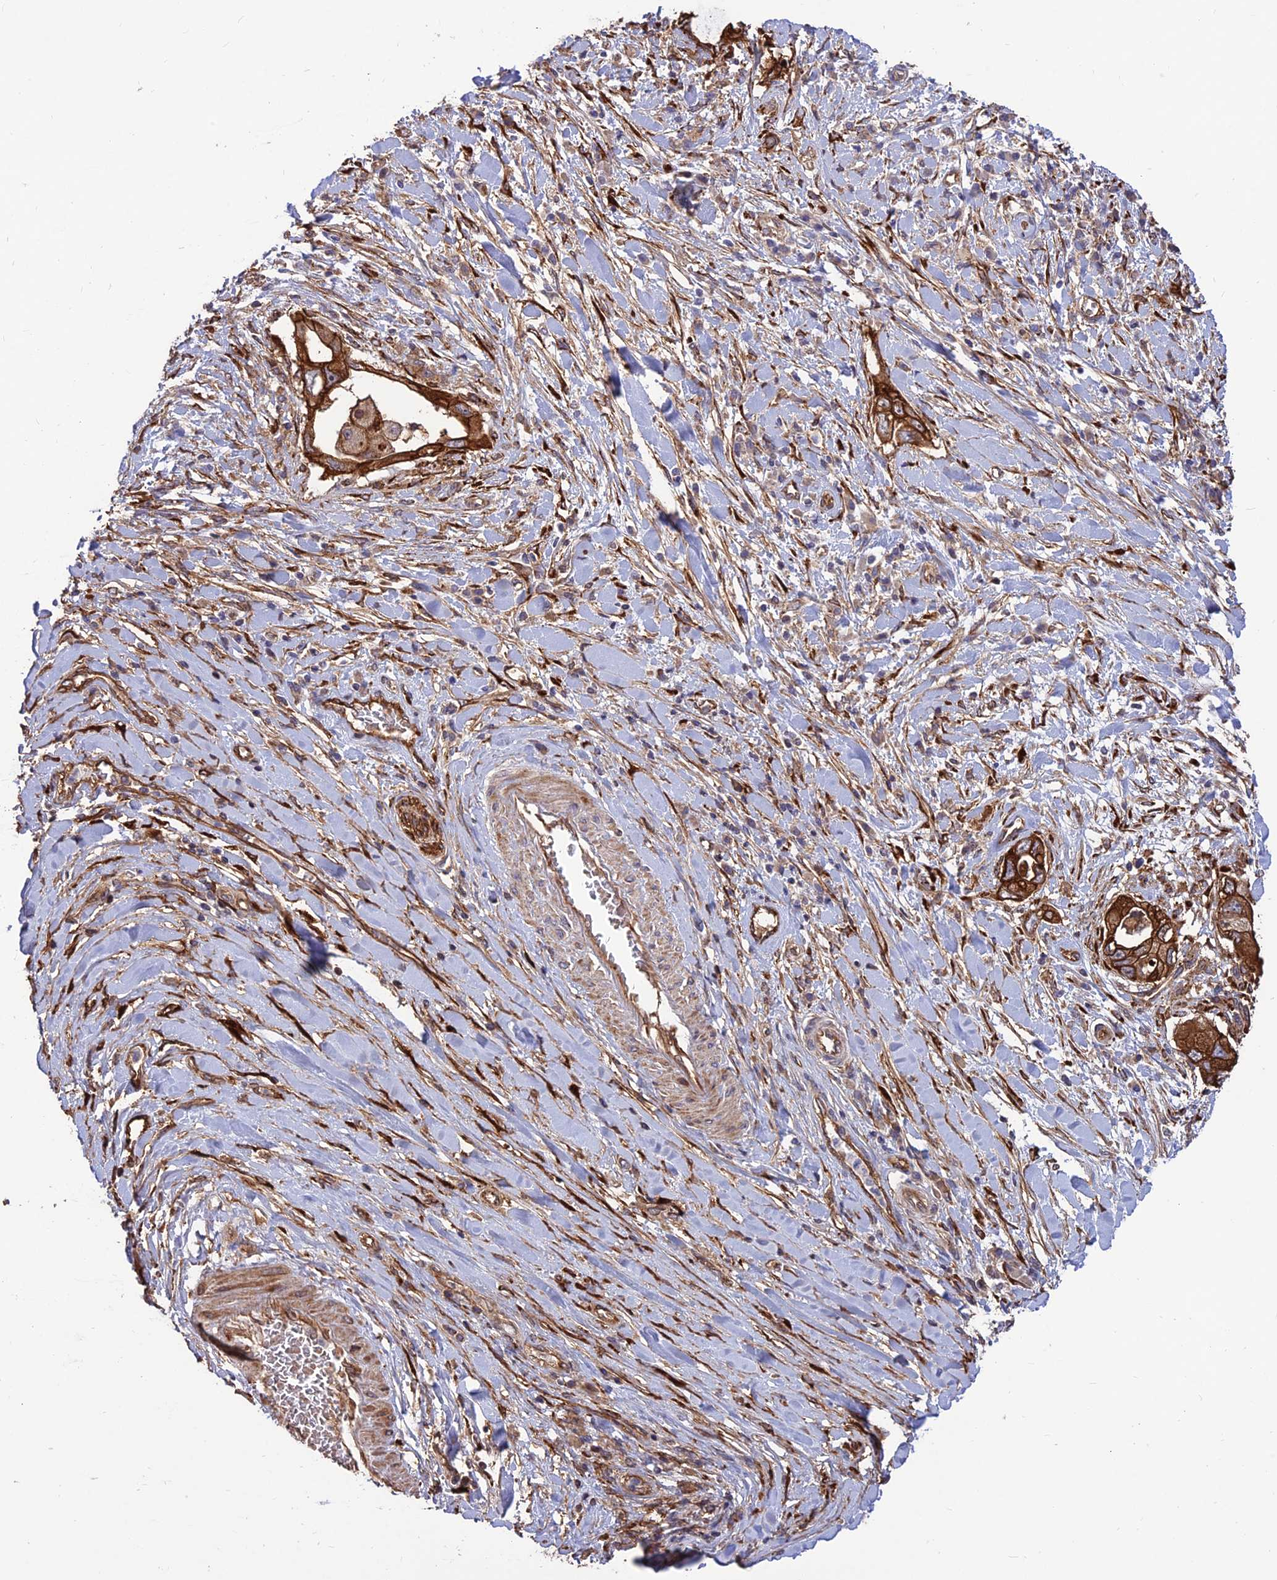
{"staining": {"intensity": "strong", "quantity": ">75%", "location": "cytoplasmic/membranous"}, "tissue": "pancreatic cancer", "cell_type": "Tumor cells", "image_type": "cancer", "snomed": [{"axis": "morphology", "description": "Inflammation, NOS"}, {"axis": "morphology", "description": "Adenocarcinoma, NOS"}, {"axis": "topography", "description": "Pancreas"}], "caption": "Immunohistochemical staining of pancreatic cancer (adenocarcinoma) demonstrates strong cytoplasmic/membranous protein staining in approximately >75% of tumor cells.", "gene": "CRTAP", "patient": {"sex": "female", "age": 56}}